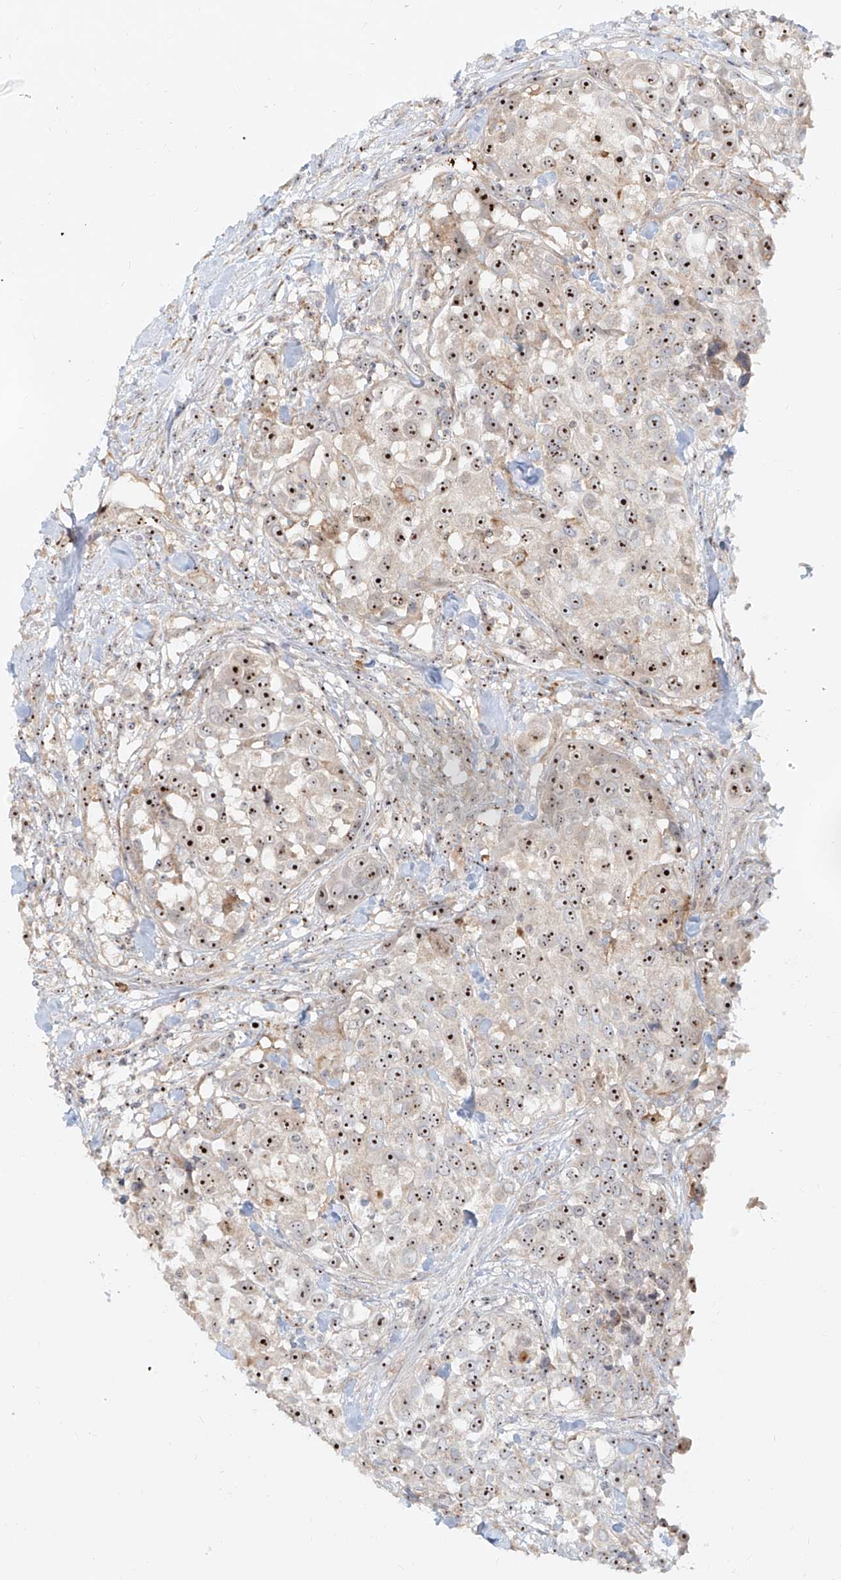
{"staining": {"intensity": "strong", "quantity": ">75%", "location": "nuclear"}, "tissue": "urothelial cancer", "cell_type": "Tumor cells", "image_type": "cancer", "snomed": [{"axis": "morphology", "description": "Urothelial carcinoma, High grade"}, {"axis": "topography", "description": "Urinary bladder"}], "caption": "Urothelial carcinoma (high-grade) tissue exhibits strong nuclear staining in about >75% of tumor cells, visualized by immunohistochemistry.", "gene": "BYSL", "patient": {"sex": "female", "age": 80}}